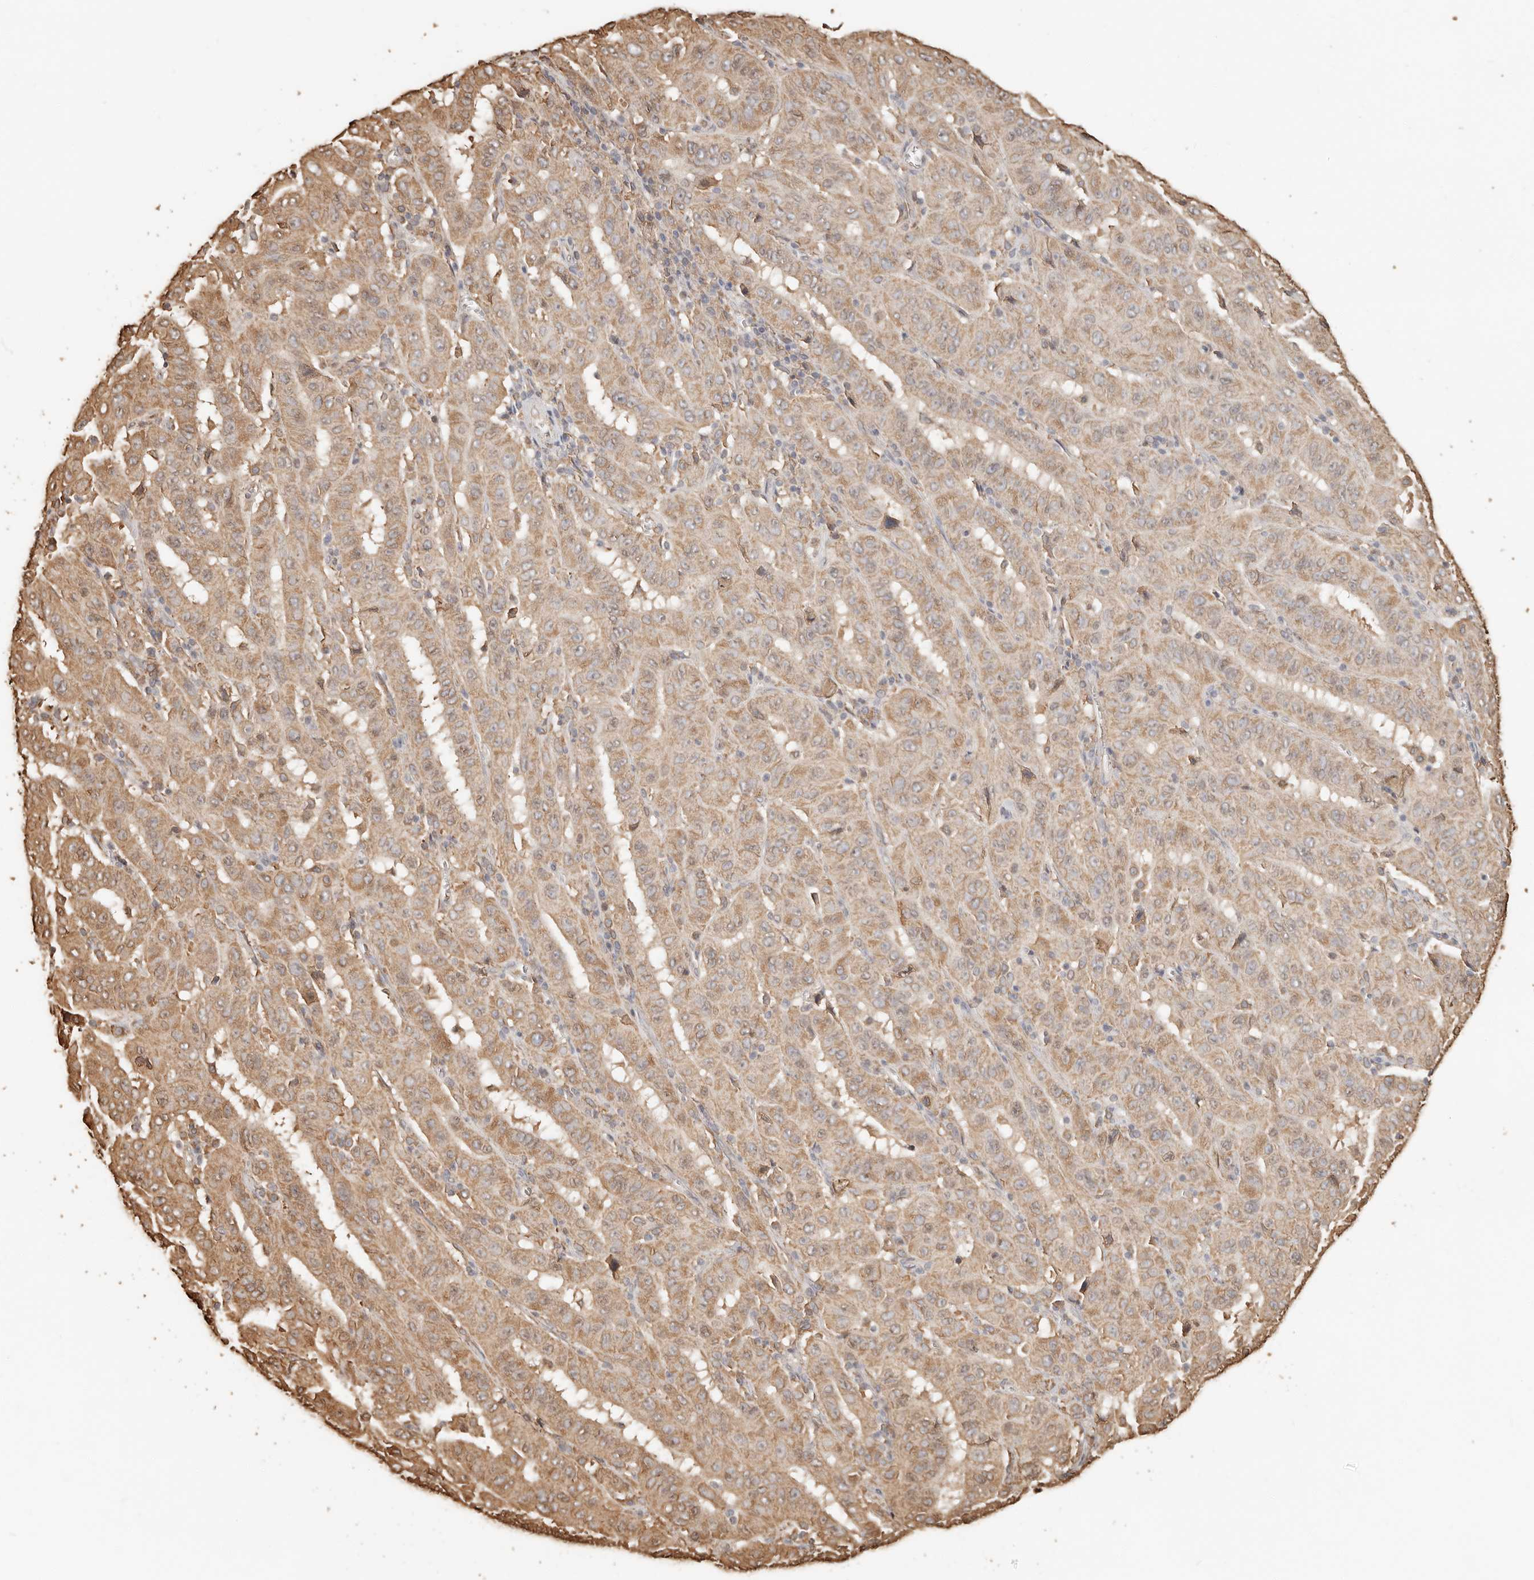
{"staining": {"intensity": "moderate", "quantity": ">75%", "location": "cytoplasmic/membranous"}, "tissue": "pancreatic cancer", "cell_type": "Tumor cells", "image_type": "cancer", "snomed": [{"axis": "morphology", "description": "Adenocarcinoma, NOS"}, {"axis": "topography", "description": "Pancreas"}], "caption": "There is medium levels of moderate cytoplasmic/membranous positivity in tumor cells of pancreatic cancer (adenocarcinoma), as demonstrated by immunohistochemical staining (brown color).", "gene": "ARHGEF10L", "patient": {"sex": "male", "age": 63}}